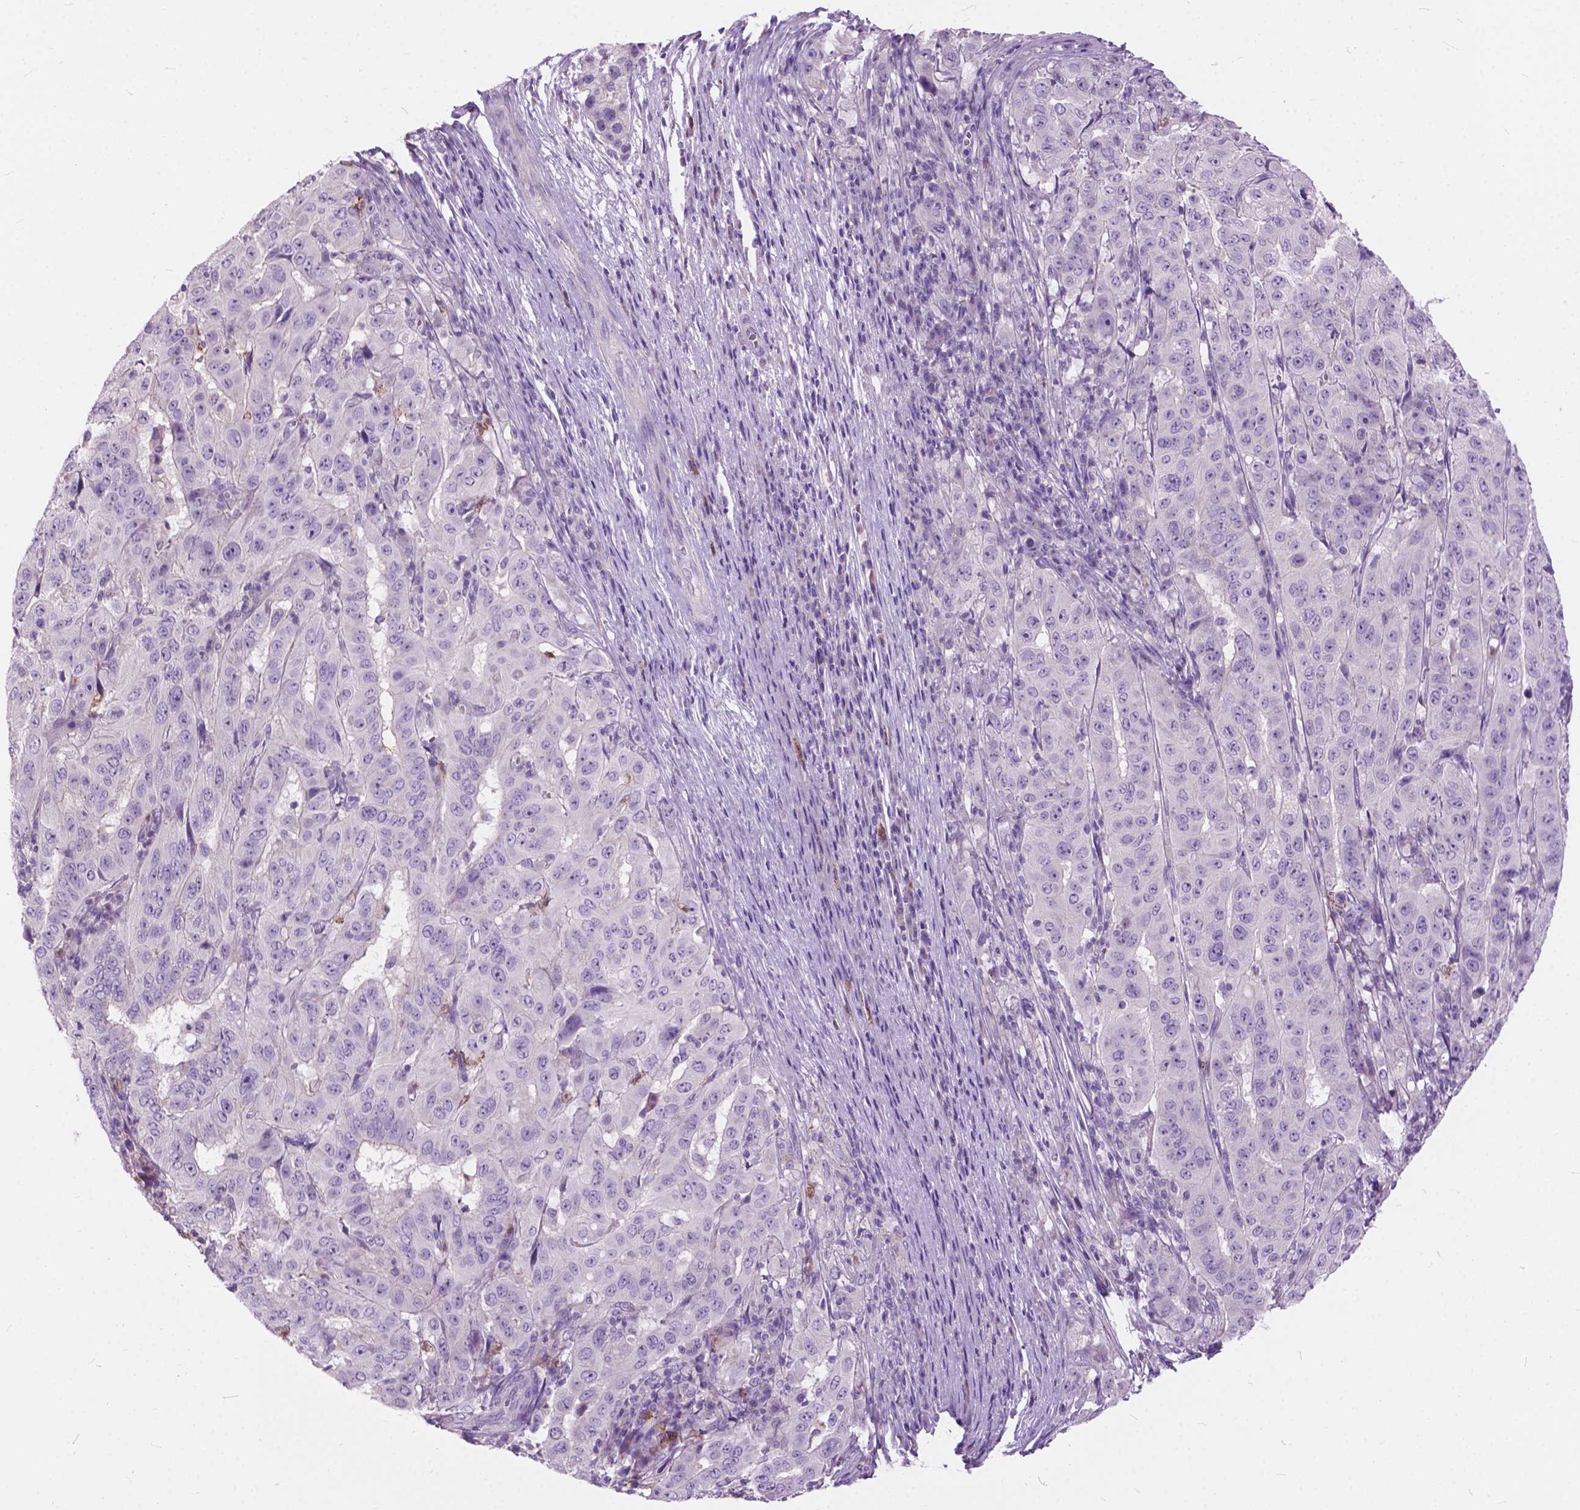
{"staining": {"intensity": "negative", "quantity": "none", "location": "none"}, "tissue": "pancreatic cancer", "cell_type": "Tumor cells", "image_type": "cancer", "snomed": [{"axis": "morphology", "description": "Adenocarcinoma, NOS"}, {"axis": "topography", "description": "Pancreas"}], "caption": "Adenocarcinoma (pancreatic) stained for a protein using IHC reveals no positivity tumor cells.", "gene": "PRR35", "patient": {"sex": "male", "age": 63}}